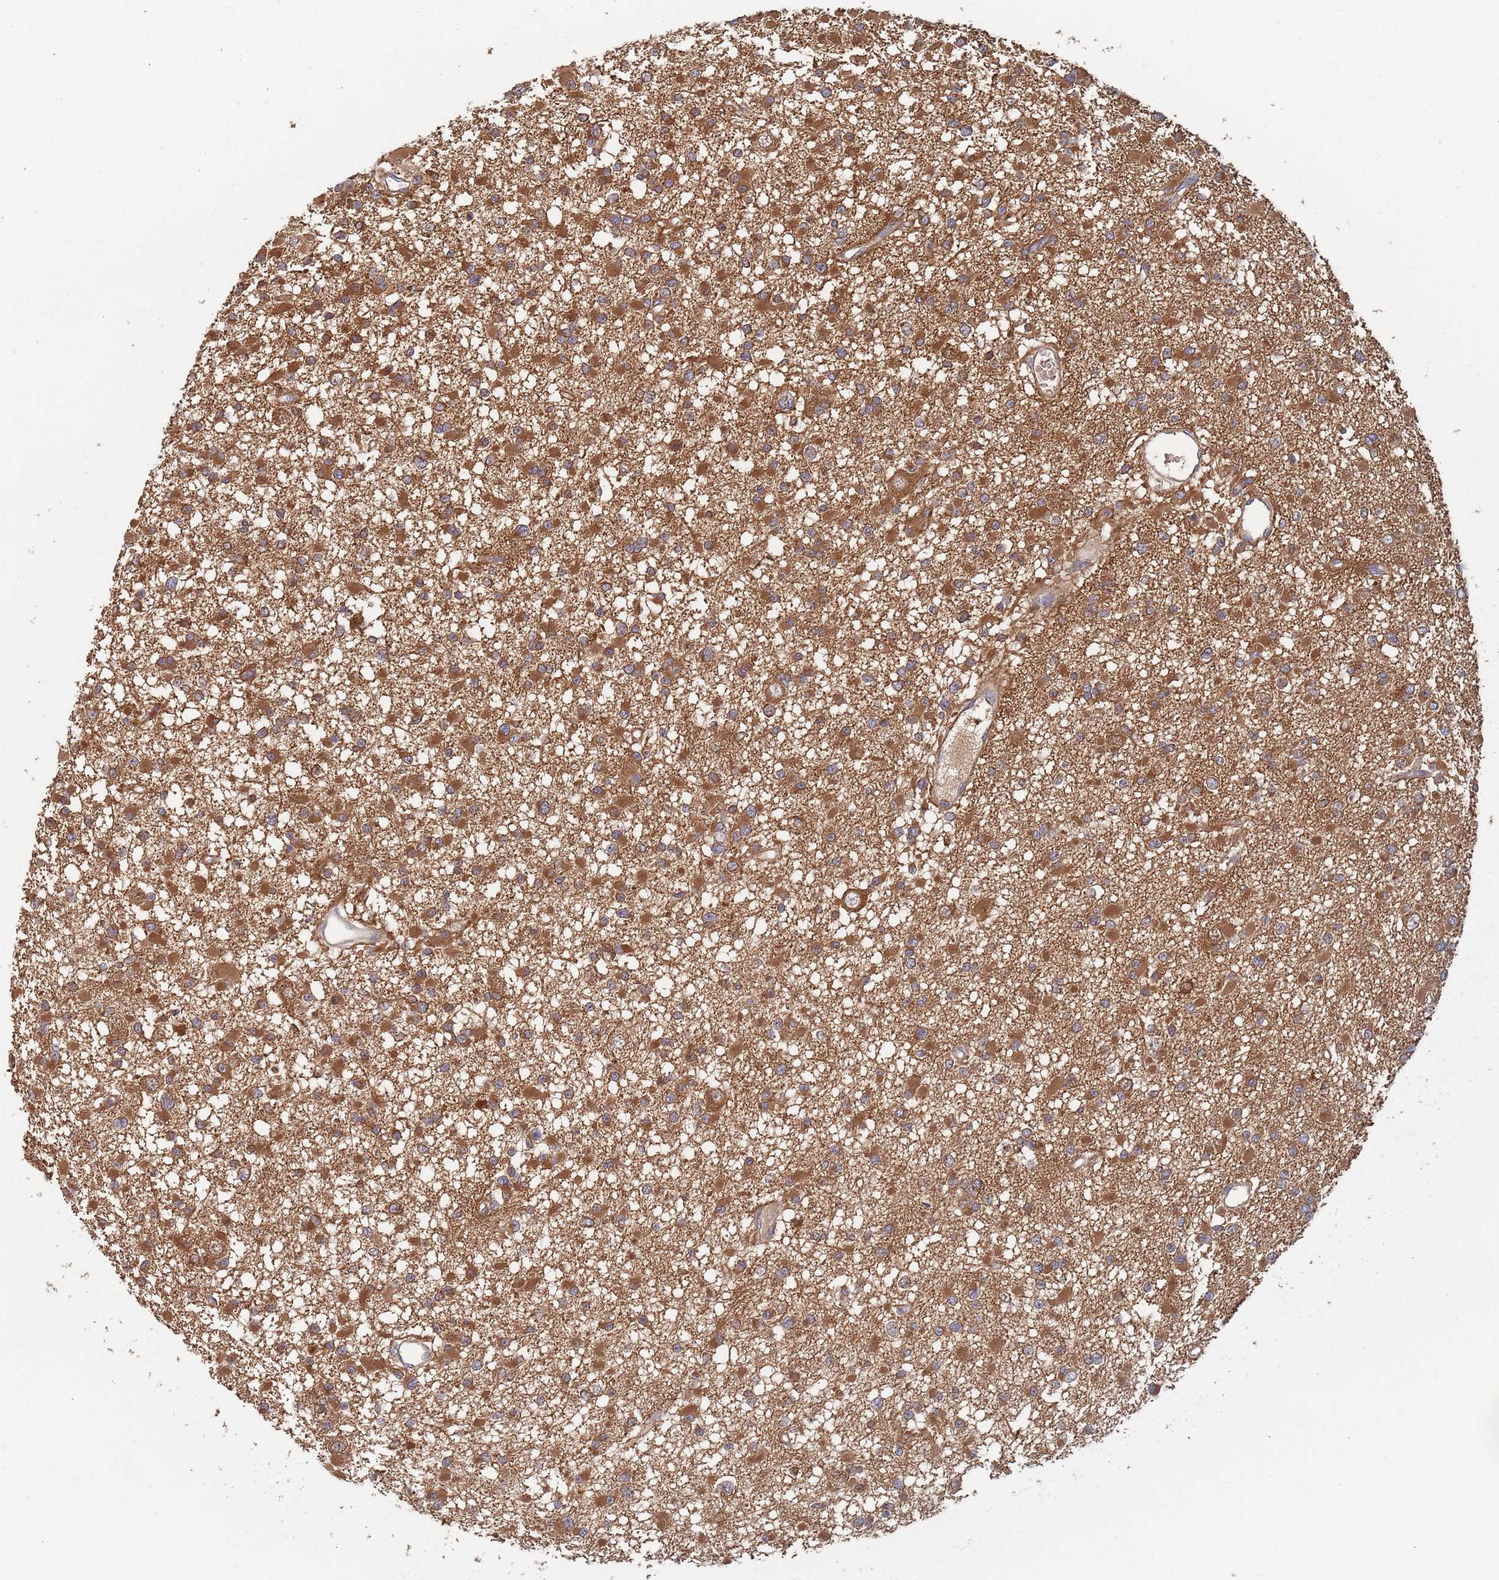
{"staining": {"intensity": "strong", "quantity": ">75%", "location": "cytoplasmic/membranous"}, "tissue": "glioma", "cell_type": "Tumor cells", "image_type": "cancer", "snomed": [{"axis": "morphology", "description": "Glioma, malignant, Low grade"}, {"axis": "topography", "description": "Brain"}], "caption": "Immunohistochemistry (IHC) staining of malignant glioma (low-grade), which displays high levels of strong cytoplasmic/membranous staining in approximately >75% of tumor cells indicating strong cytoplasmic/membranous protein positivity. The staining was performed using DAB (3,3'-diaminobenzidine) (brown) for protein detection and nuclei were counterstained in hematoxylin (blue).", "gene": "GDI2", "patient": {"sex": "female", "age": 22}}